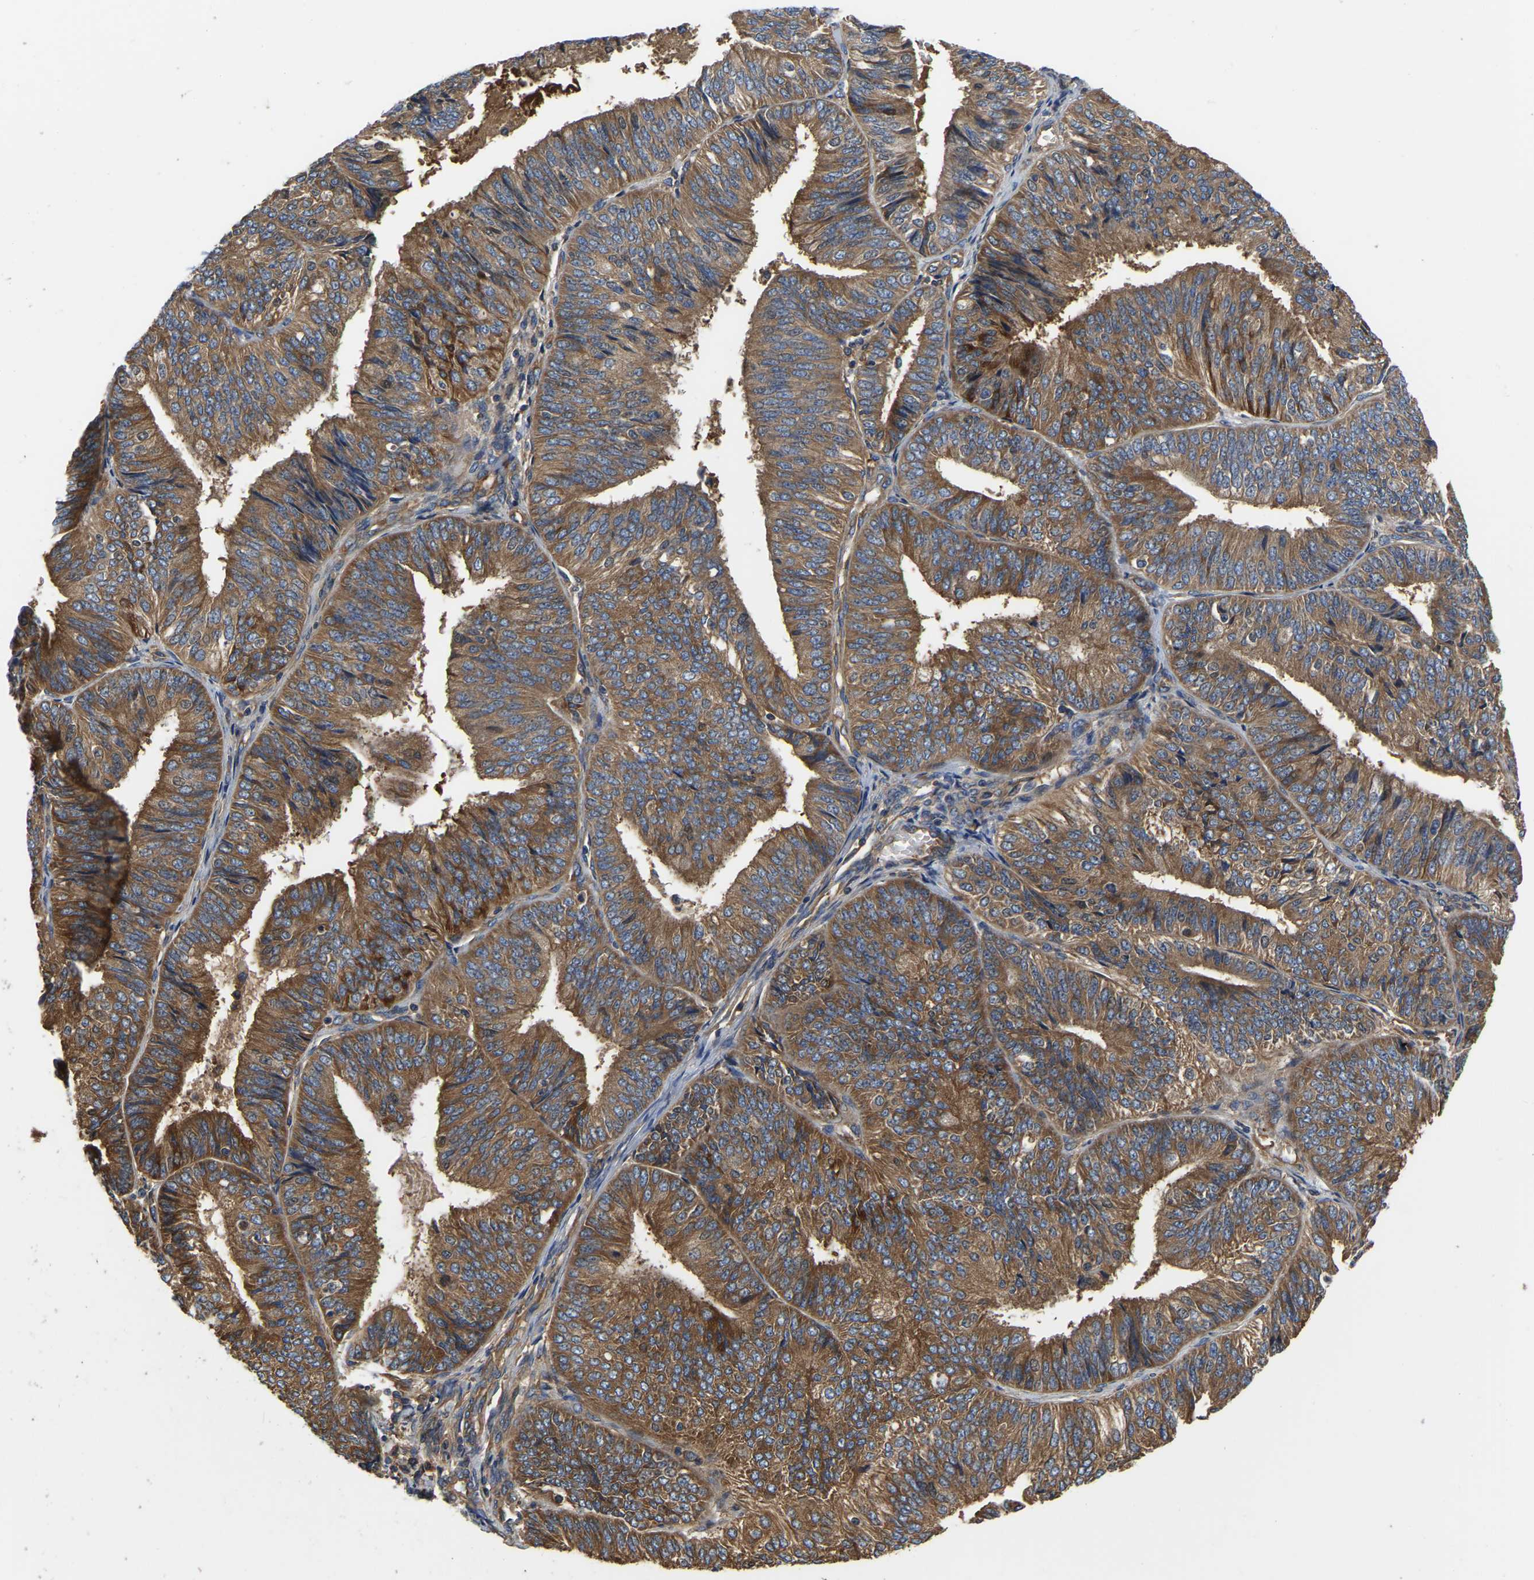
{"staining": {"intensity": "strong", "quantity": ">75%", "location": "cytoplasmic/membranous"}, "tissue": "endometrial cancer", "cell_type": "Tumor cells", "image_type": "cancer", "snomed": [{"axis": "morphology", "description": "Adenocarcinoma, NOS"}, {"axis": "topography", "description": "Endometrium"}], "caption": "About >75% of tumor cells in human endometrial adenocarcinoma display strong cytoplasmic/membranous protein positivity as visualized by brown immunohistochemical staining.", "gene": "GARS1", "patient": {"sex": "female", "age": 58}}